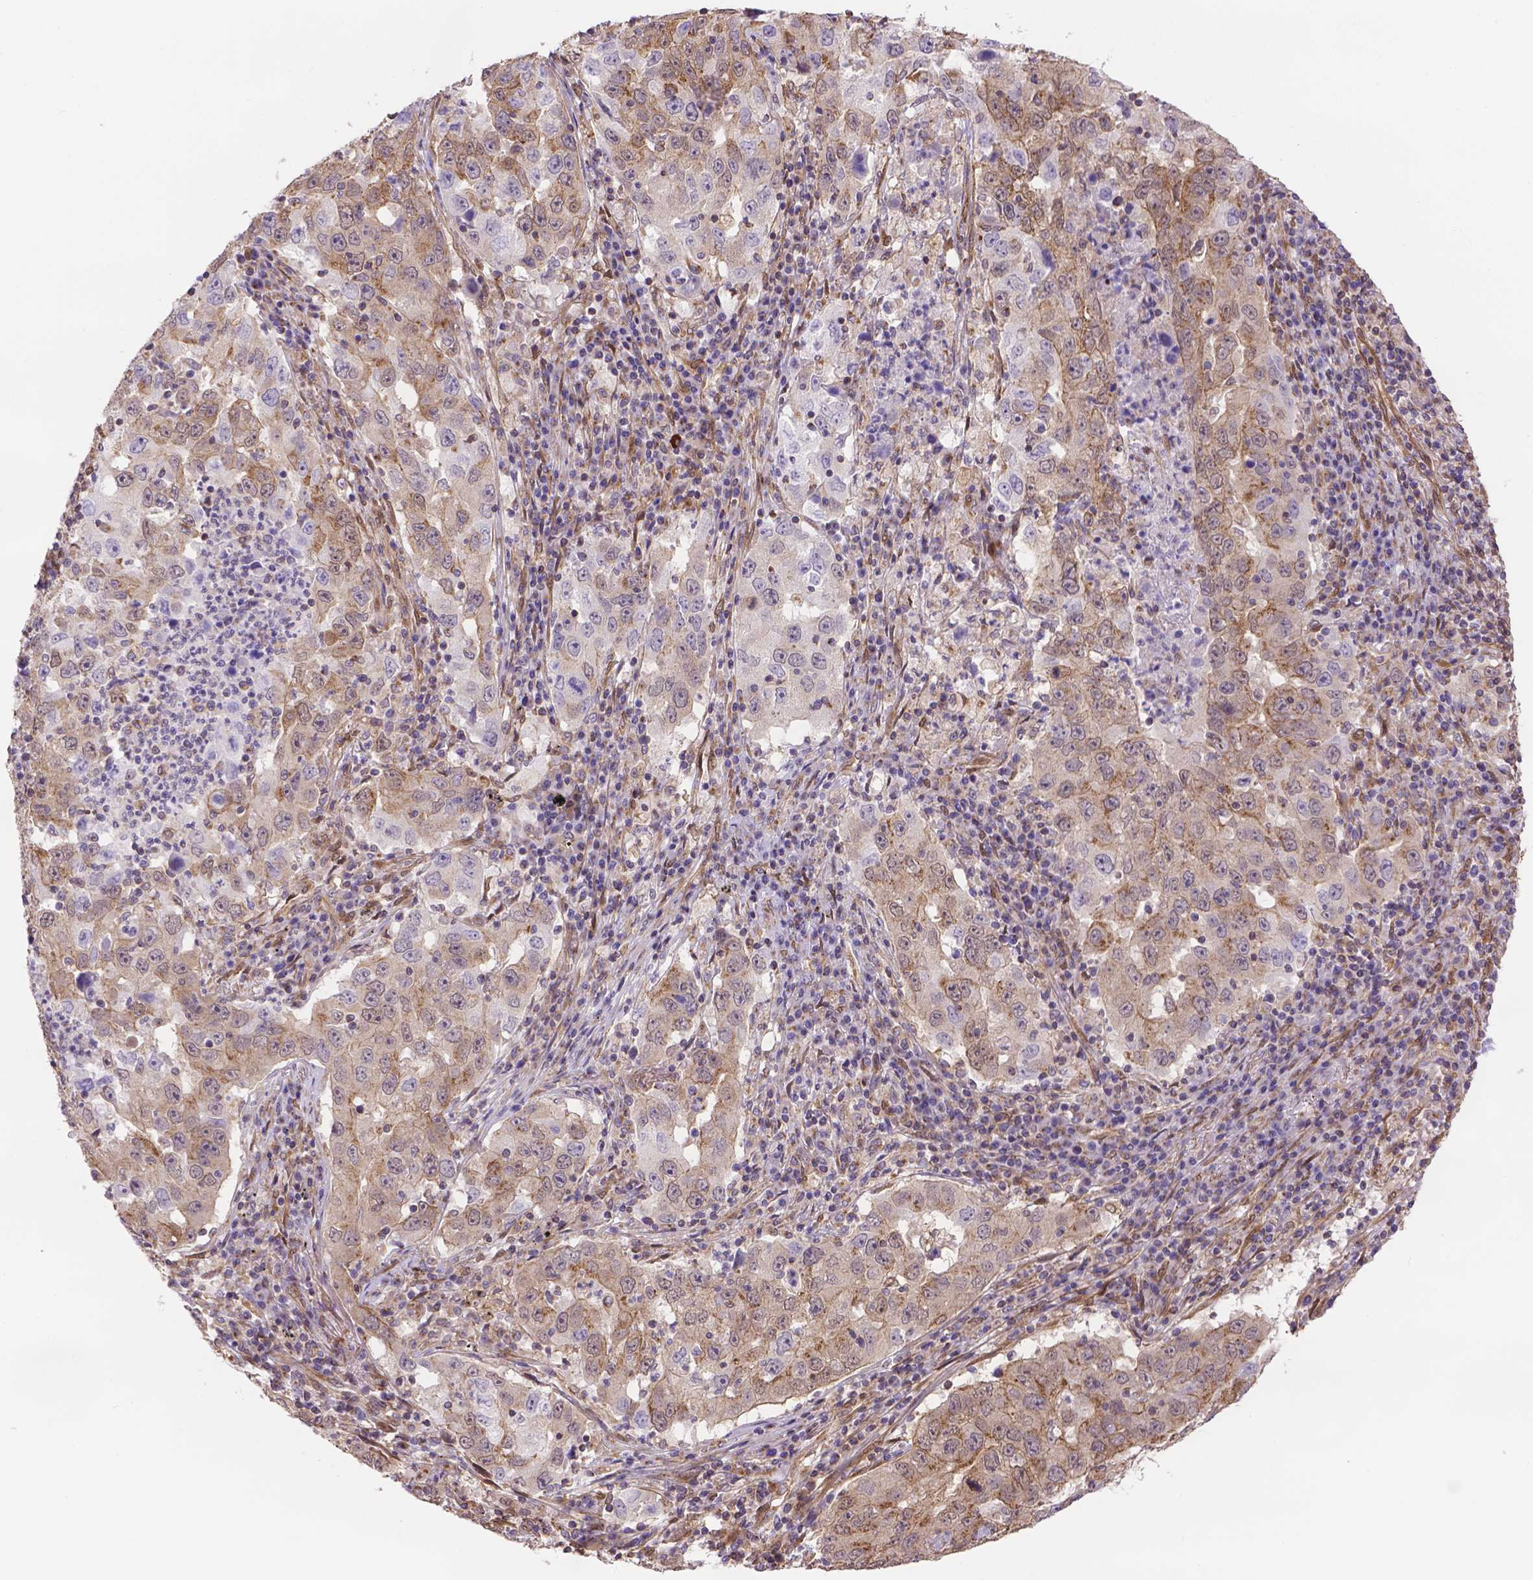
{"staining": {"intensity": "weak", "quantity": ">75%", "location": "cytoplasmic/membranous"}, "tissue": "lung cancer", "cell_type": "Tumor cells", "image_type": "cancer", "snomed": [{"axis": "morphology", "description": "Adenocarcinoma, NOS"}, {"axis": "topography", "description": "Lung"}], "caption": "Lung cancer stained with DAB (3,3'-diaminobenzidine) IHC shows low levels of weak cytoplasmic/membranous positivity in approximately >75% of tumor cells.", "gene": "YAP1", "patient": {"sex": "male", "age": 73}}